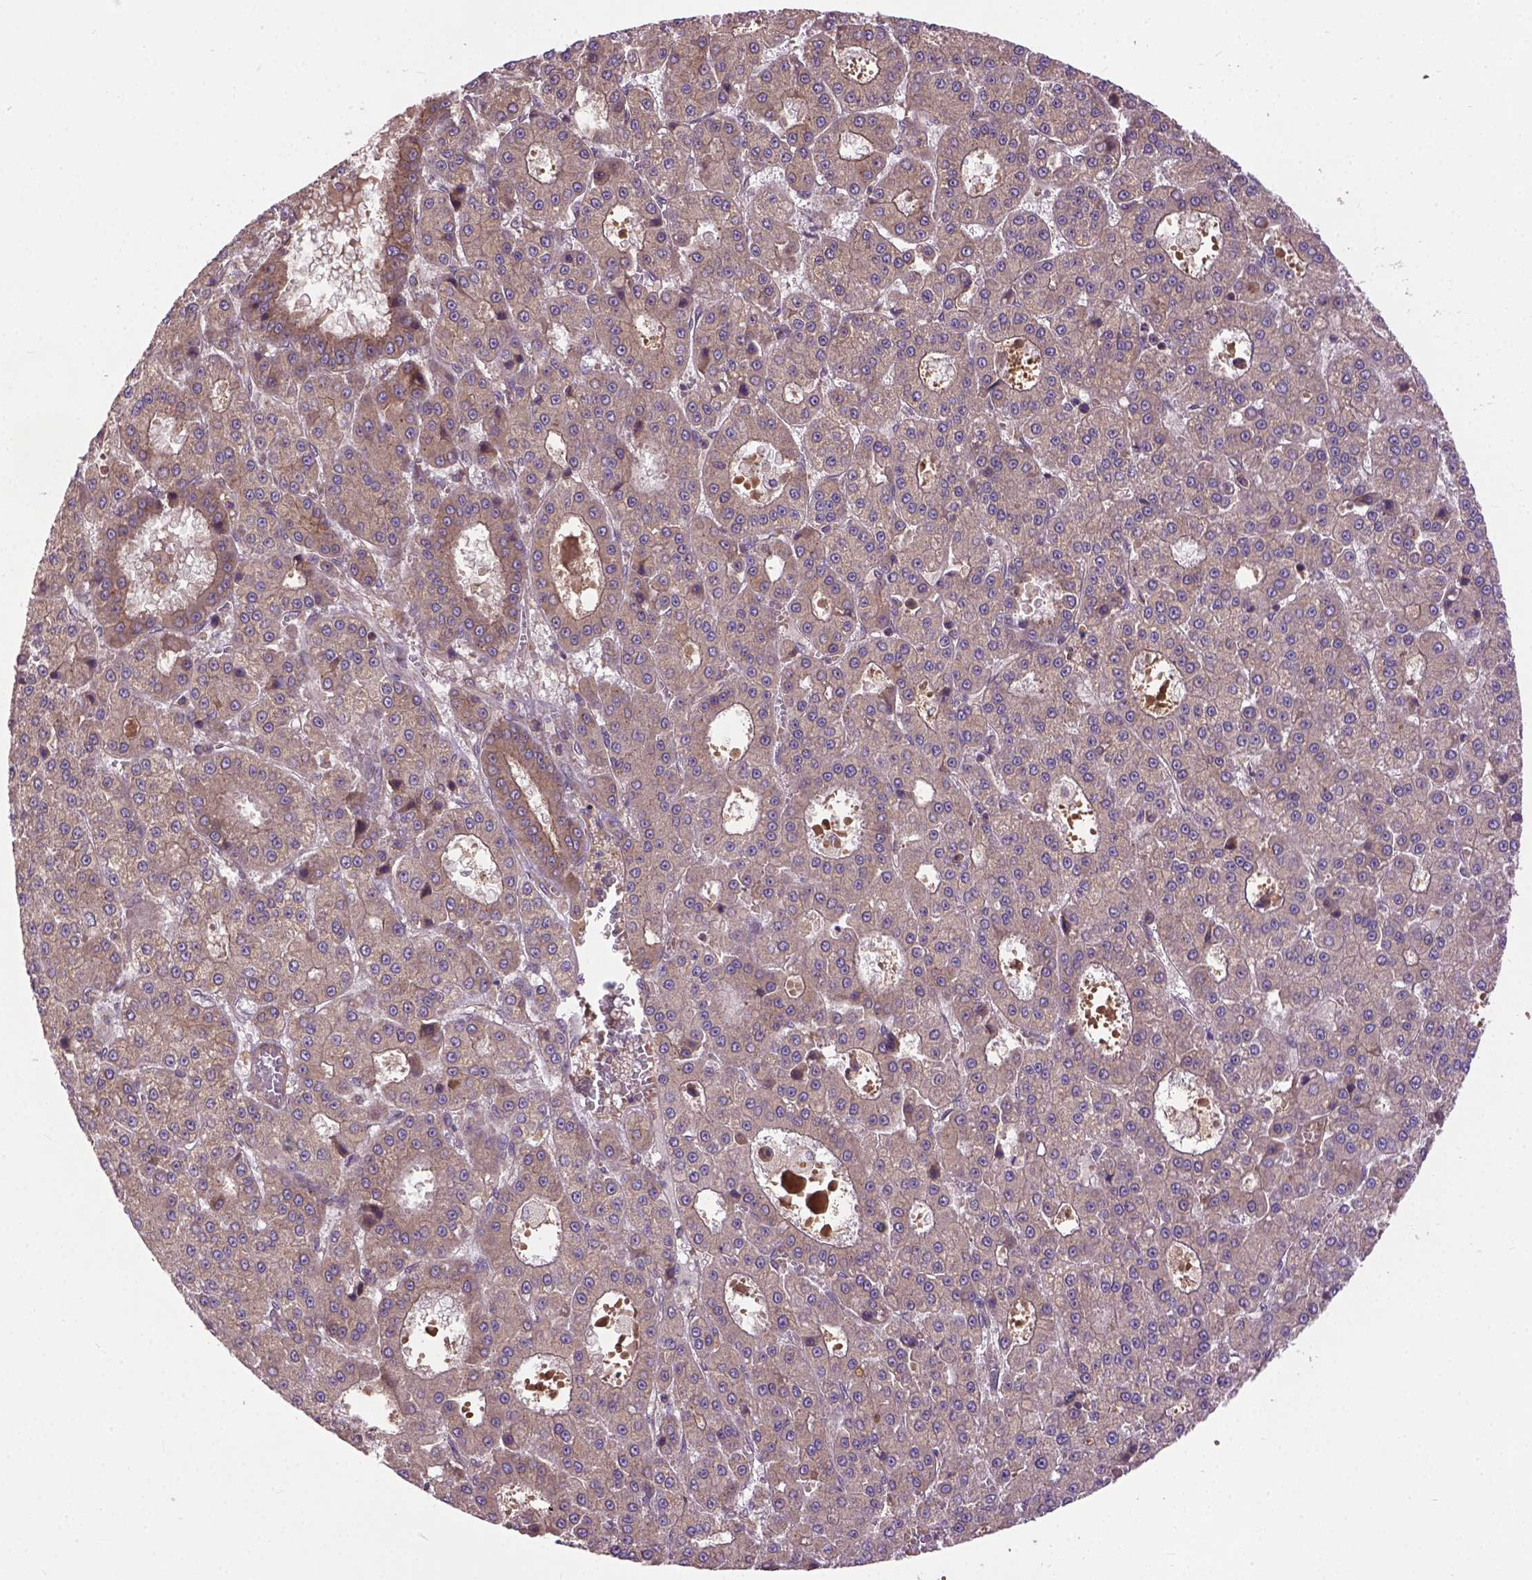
{"staining": {"intensity": "weak", "quantity": ">75%", "location": "cytoplasmic/membranous"}, "tissue": "liver cancer", "cell_type": "Tumor cells", "image_type": "cancer", "snomed": [{"axis": "morphology", "description": "Carcinoma, Hepatocellular, NOS"}, {"axis": "topography", "description": "Liver"}], "caption": "Weak cytoplasmic/membranous protein positivity is appreciated in about >75% of tumor cells in liver cancer (hepatocellular carcinoma).", "gene": "ZNF616", "patient": {"sex": "male", "age": 70}}